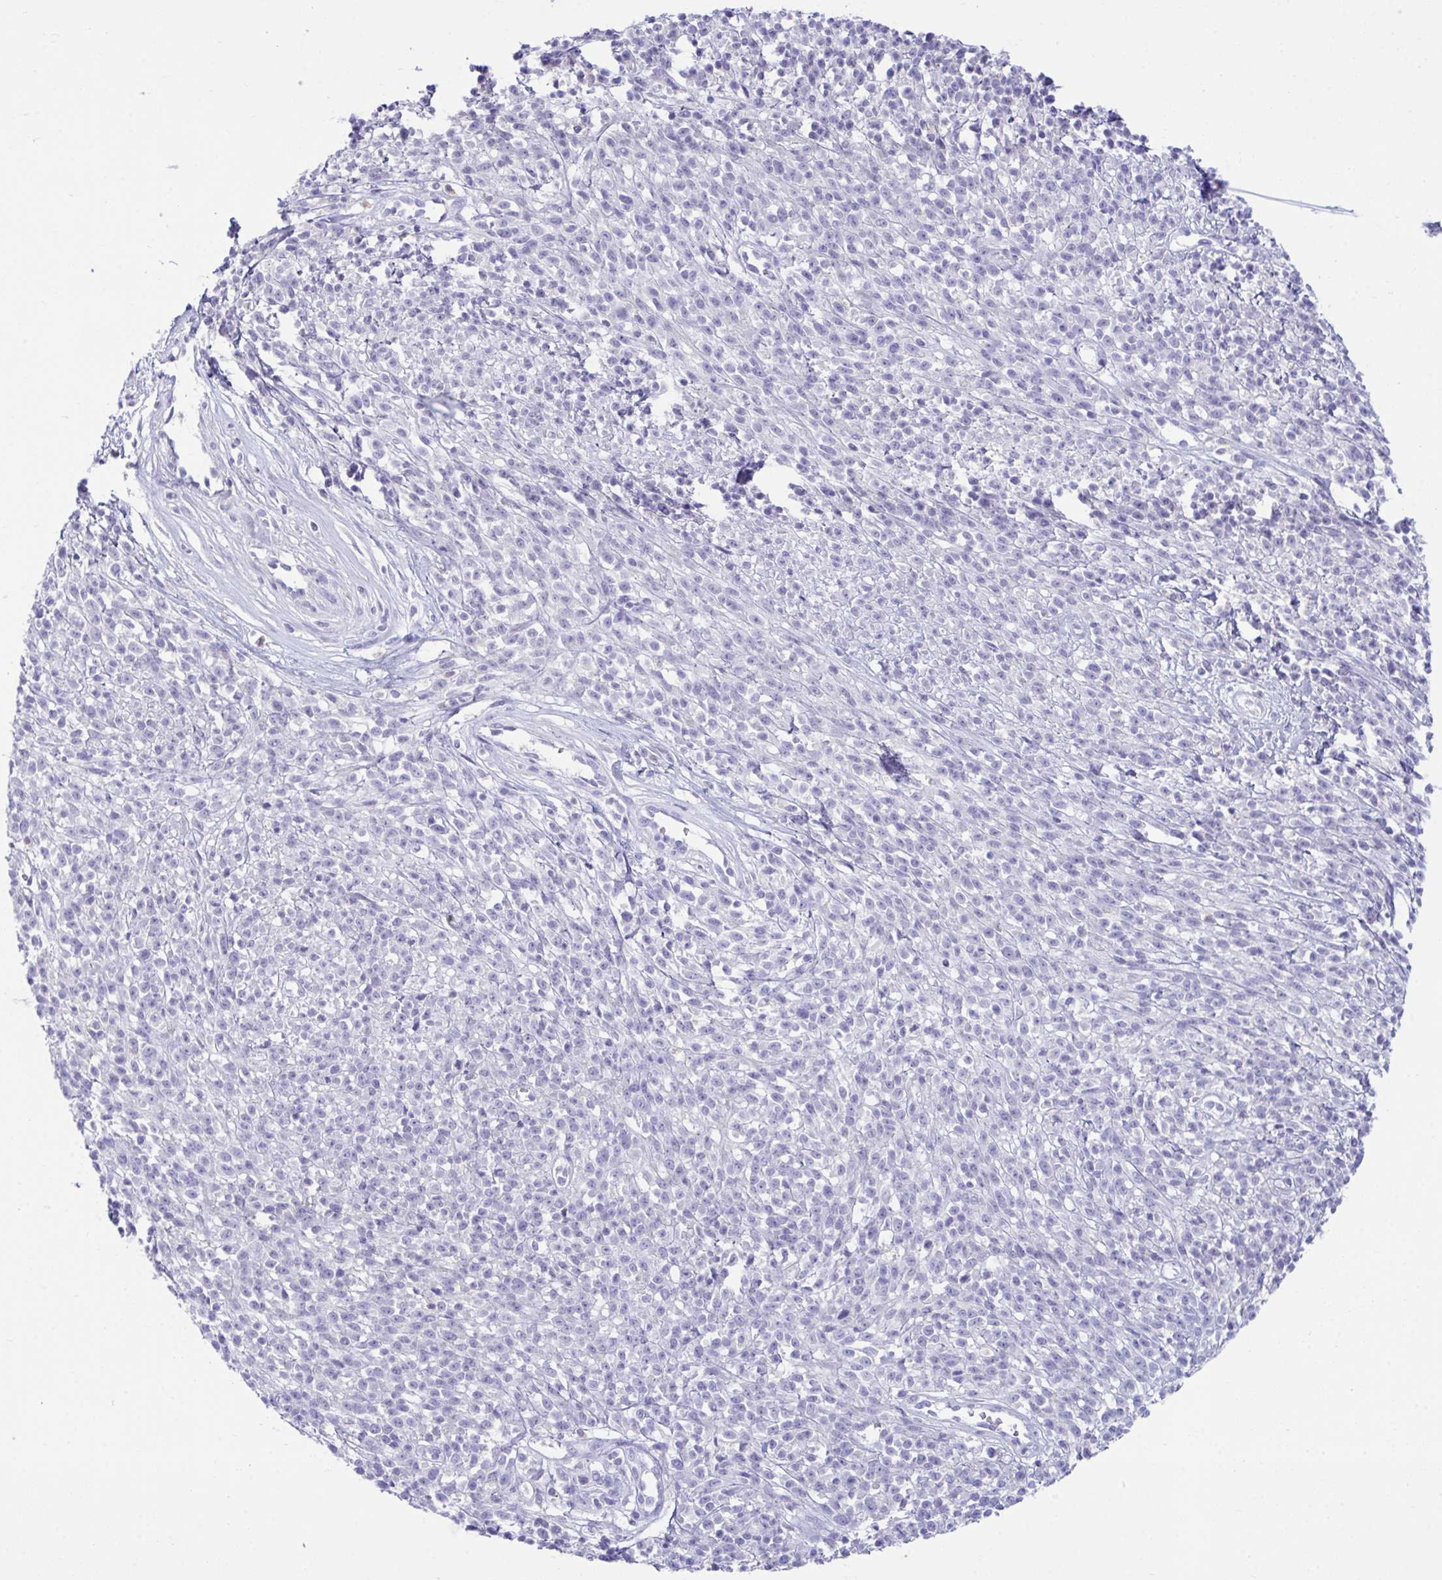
{"staining": {"intensity": "negative", "quantity": "none", "location": "none"}, "tissue": "melanoma", "cell_type": "Tumor cells", "image_type": "cancer", "snomed": [{"axis": "morphology", "description": "Malignant melanoma, NOS"}, {"axis": "topography", "description": "Skin"}, {"axis": "topography", "description": "Skin of trunk"}], "caption": "Image shows no significant protein staining in tumor cells of melanoma.", "gene": "PLEKHH1", "patient": {"sex": "male", "age": 74}}